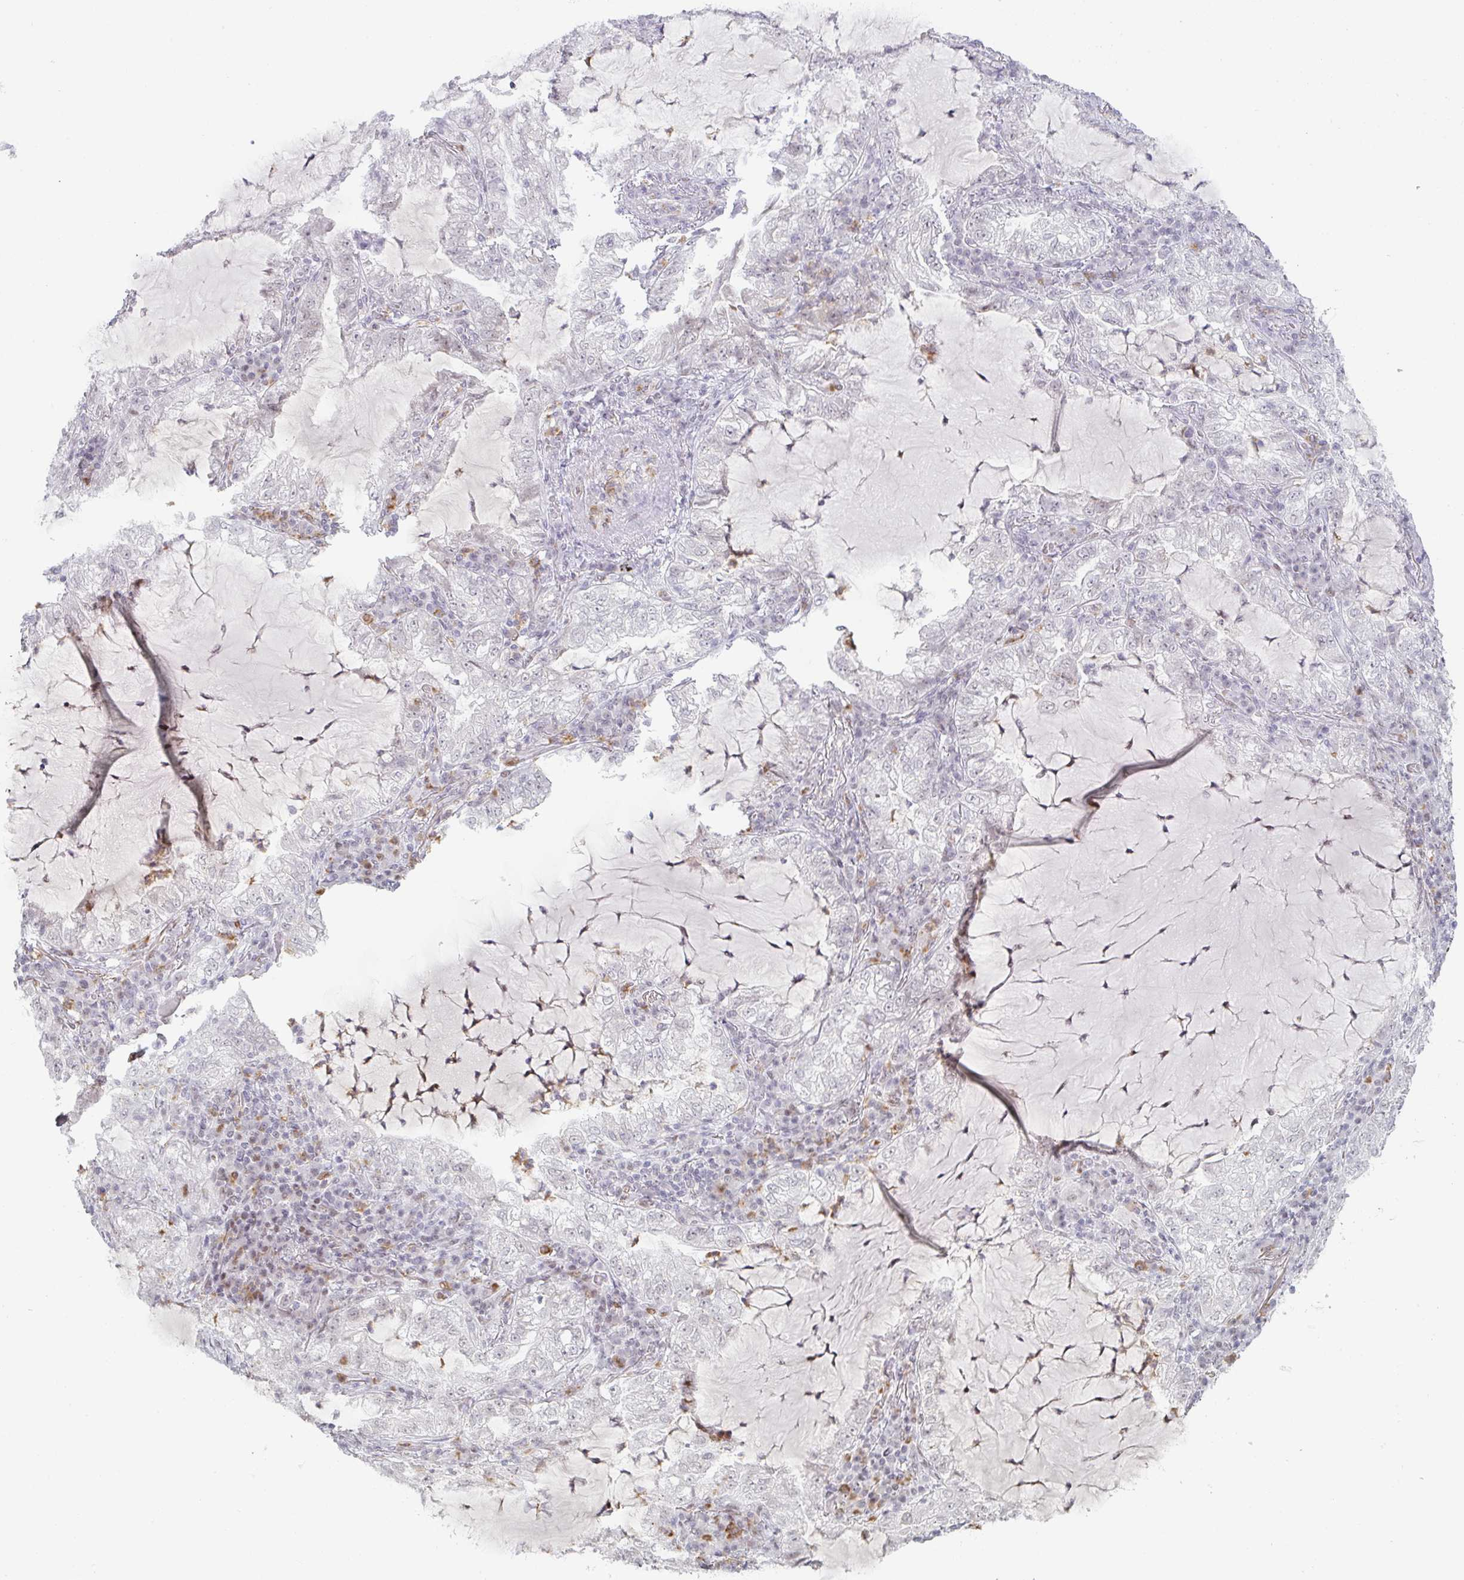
{"staining": {"intensity": "negative", "quantity": "none", "location": "none"}, "tissue": "lung cancer", "cell_type": "Tumor cells", "image_type": "cancer", "snomed": [{"axis": "morphology", "description": "Adenocarcinoma, NOS"}, {"axis": "topography", "description": "Lung"}], "caption": "High power microscopy micrograph of an immunohistochemistry (IHC) histopathology image of lung cancer, revealing no significant staining in tumor cells. (DAB immunohistochemistry (IHC) with hematoxylin counter stain).", "gene": "LIN54", "patient": {"sex": "female", "age": 73}}